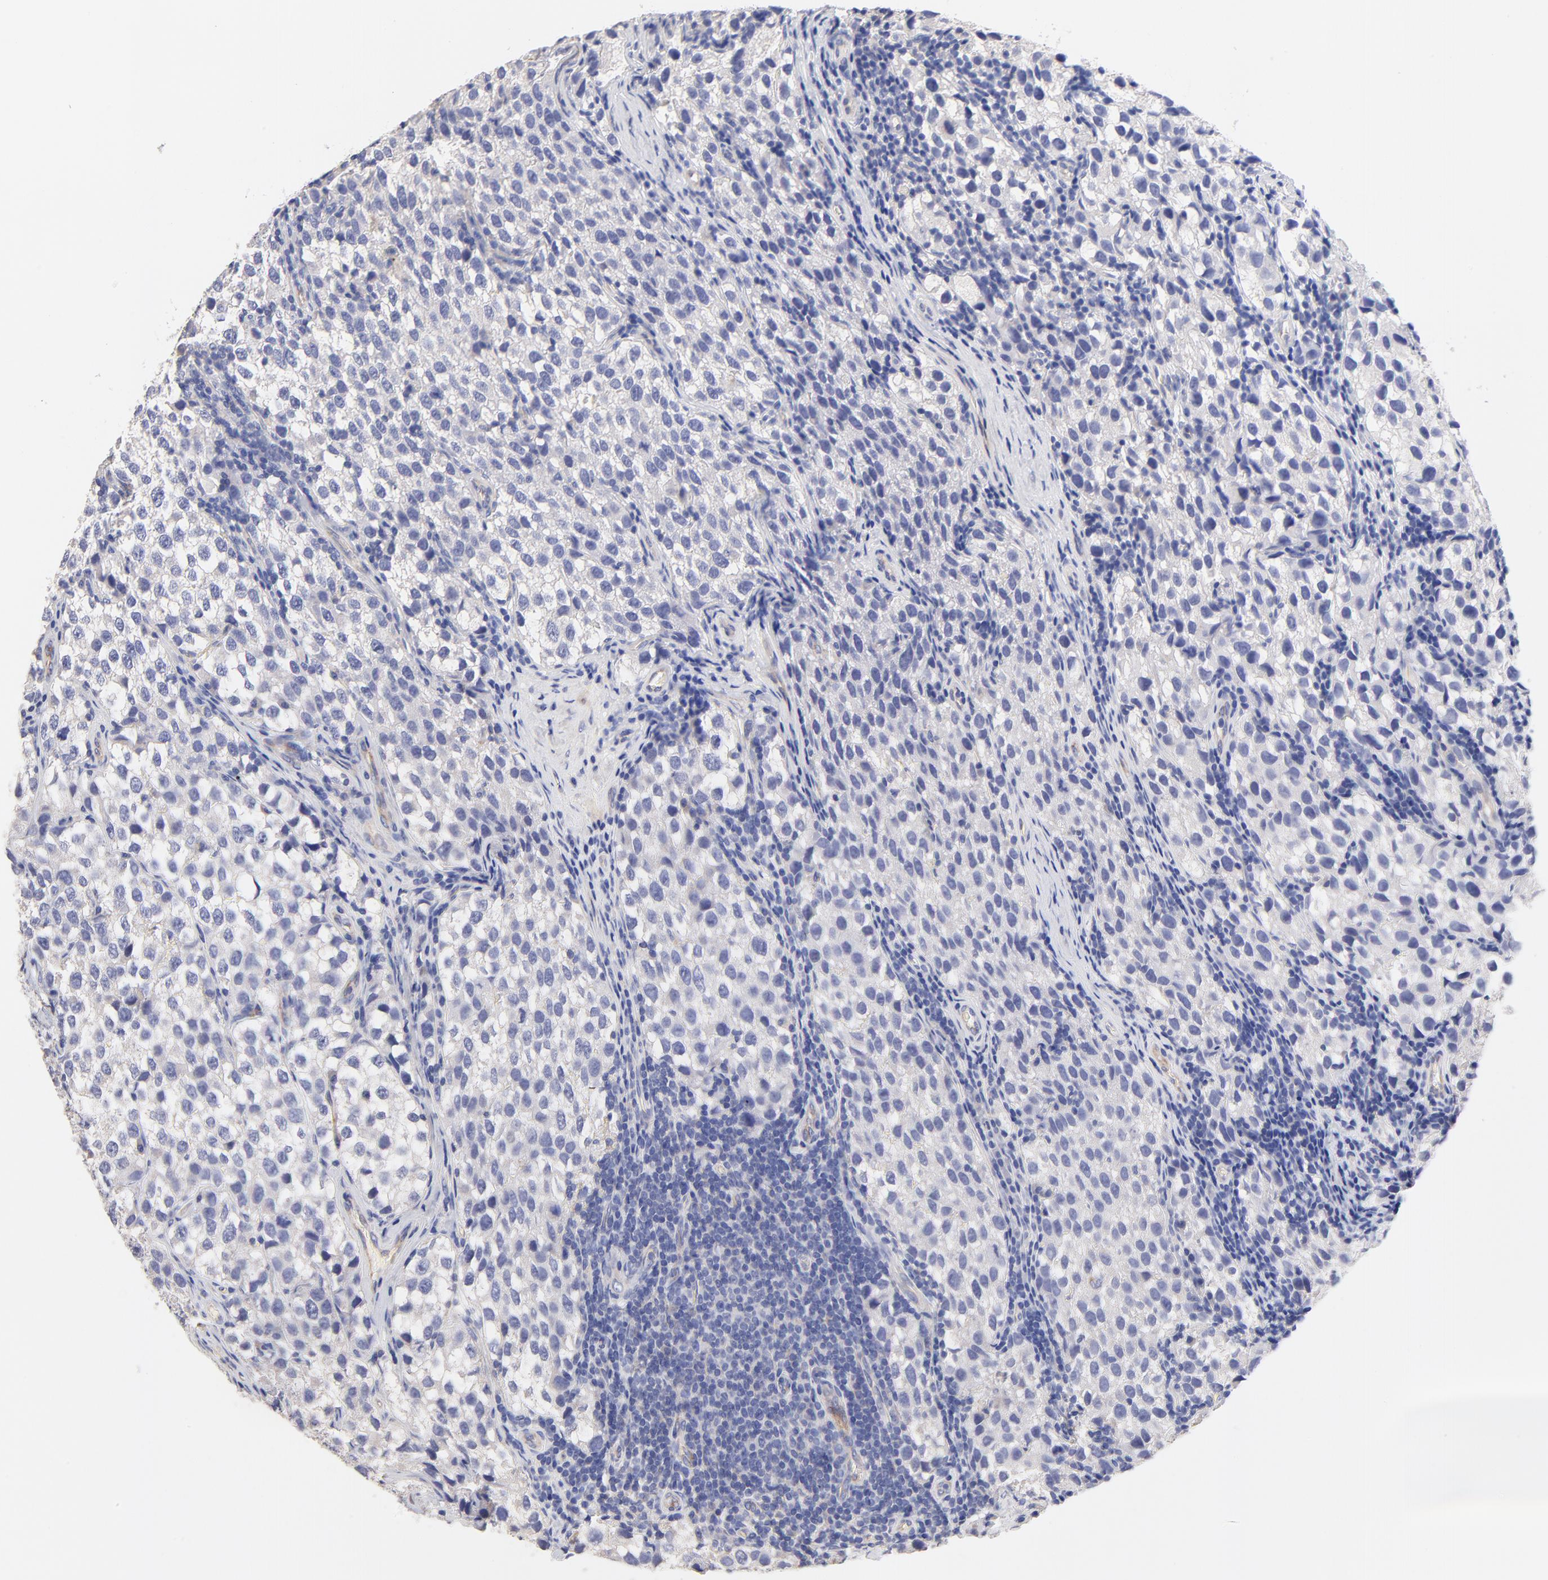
{"staining": {"intensity": "negative", "quantity": "none", "location": "none"}, "tissue": "testis cancer", "cell_type": "Tumor cells", "image_type": "cancer", "snomed": [{"axis": "morphology", "description": "Seminoma, NOS"}, {"axis": "topography", "description": "Testis"}], "caption": "DAB (3,3'-diaminobenzidine) immunohistochemical staining of human testis seminoma exhibits no significant positivity in tumor cells.", "gene": "HS3ST1", "patient": {"sex": "male", "age": 39}}